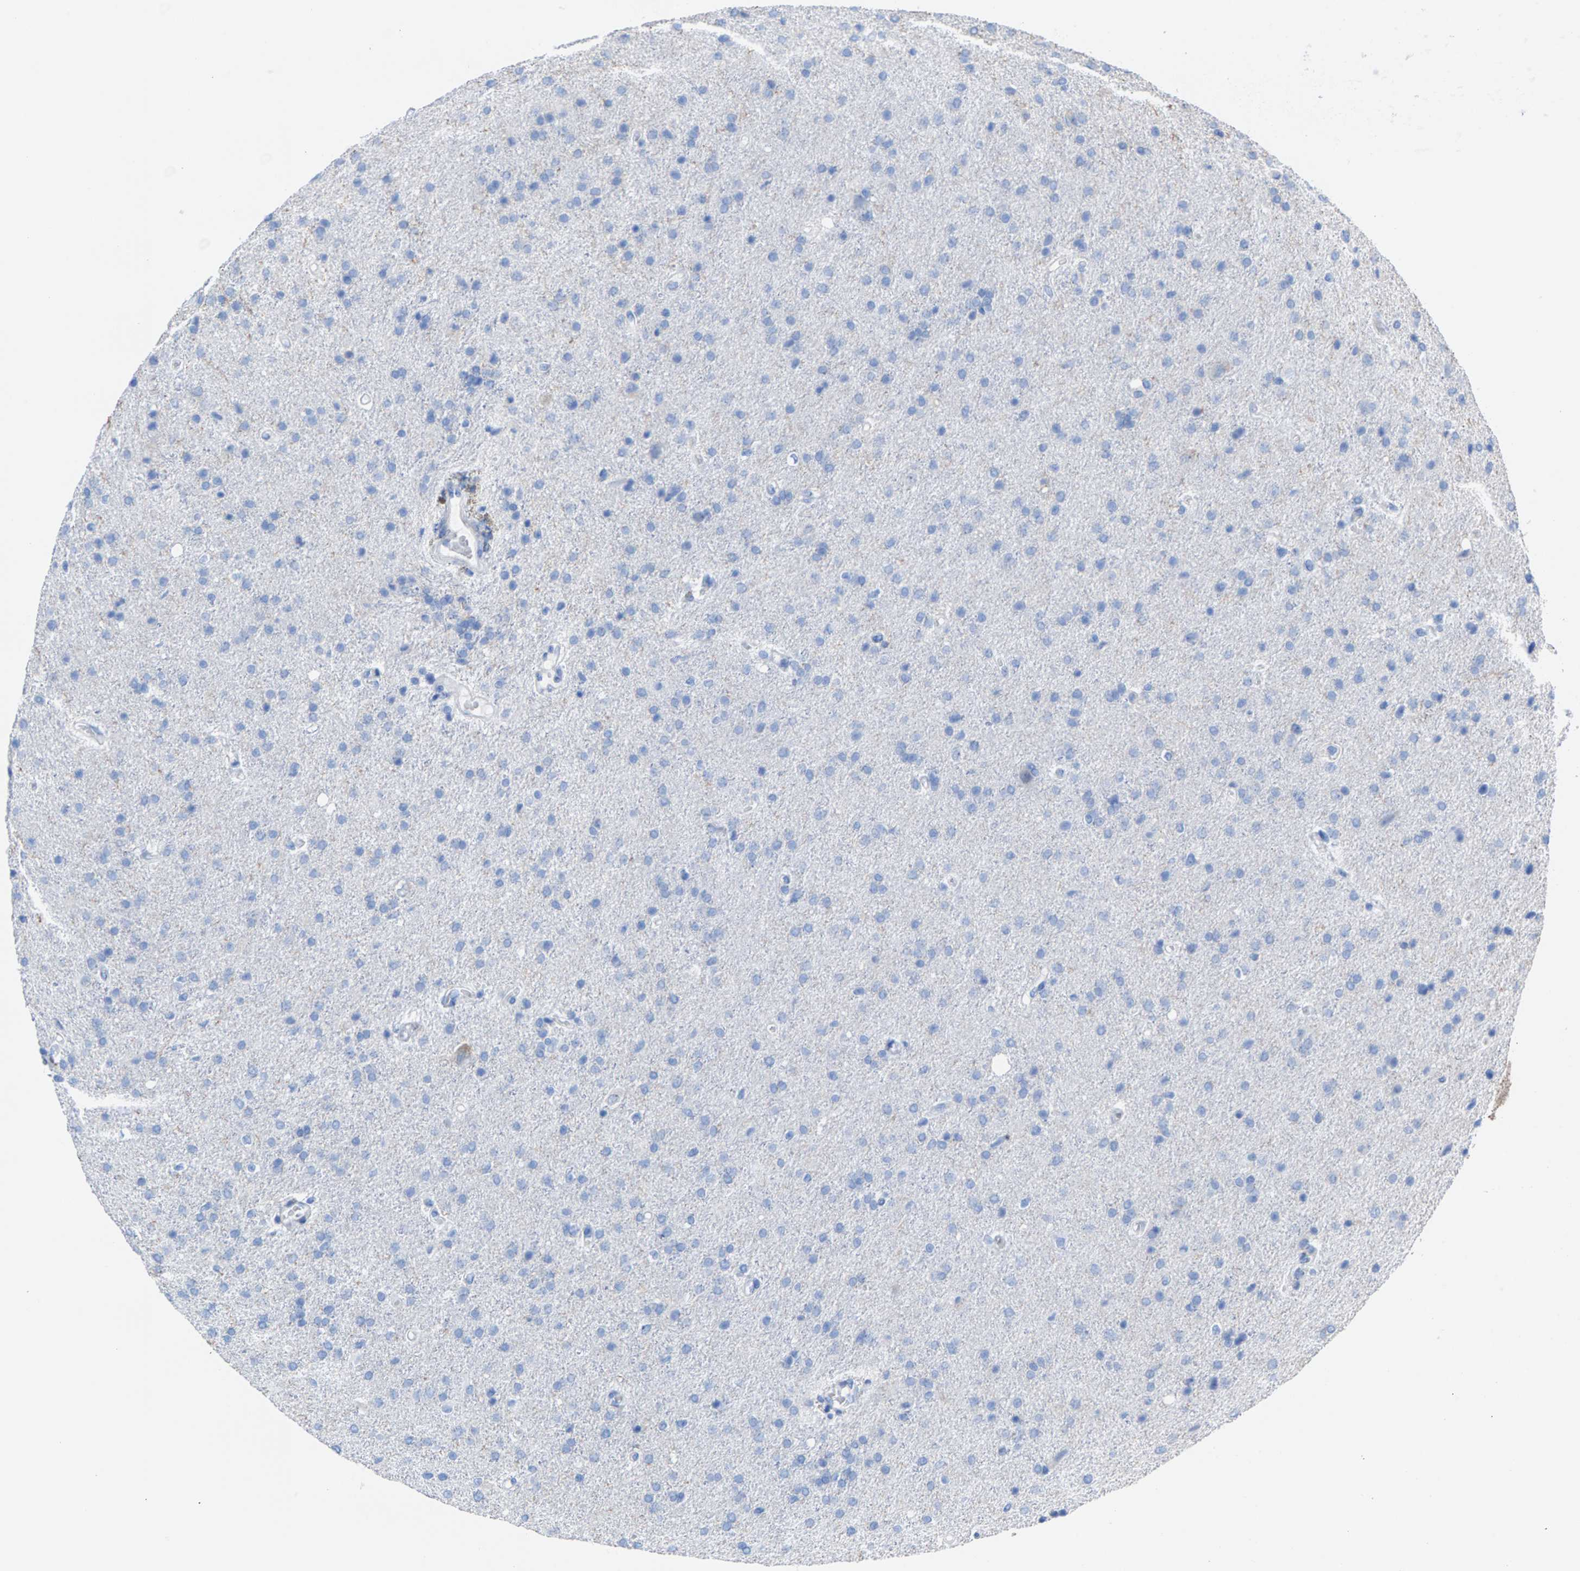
{"staining": {"intensity": "negative", "quantity": "none", "location": "none"}, "tissue": "glioma", "cell_type": "Tumor cells", "image_type": "cancer", "snomed": [{"axis": "morphology", "description": "Glioma, malignant, High grade"}, {"axis": "topography", "description": "Brain"}], "caption": "Image shows no protein positivity in tumor cells of glioma tissue. (Immunohistochemistry, brightfield microscopy, high magnification).", "gene": "CPA1", "patient": {"sex": "male", "age": 72}}